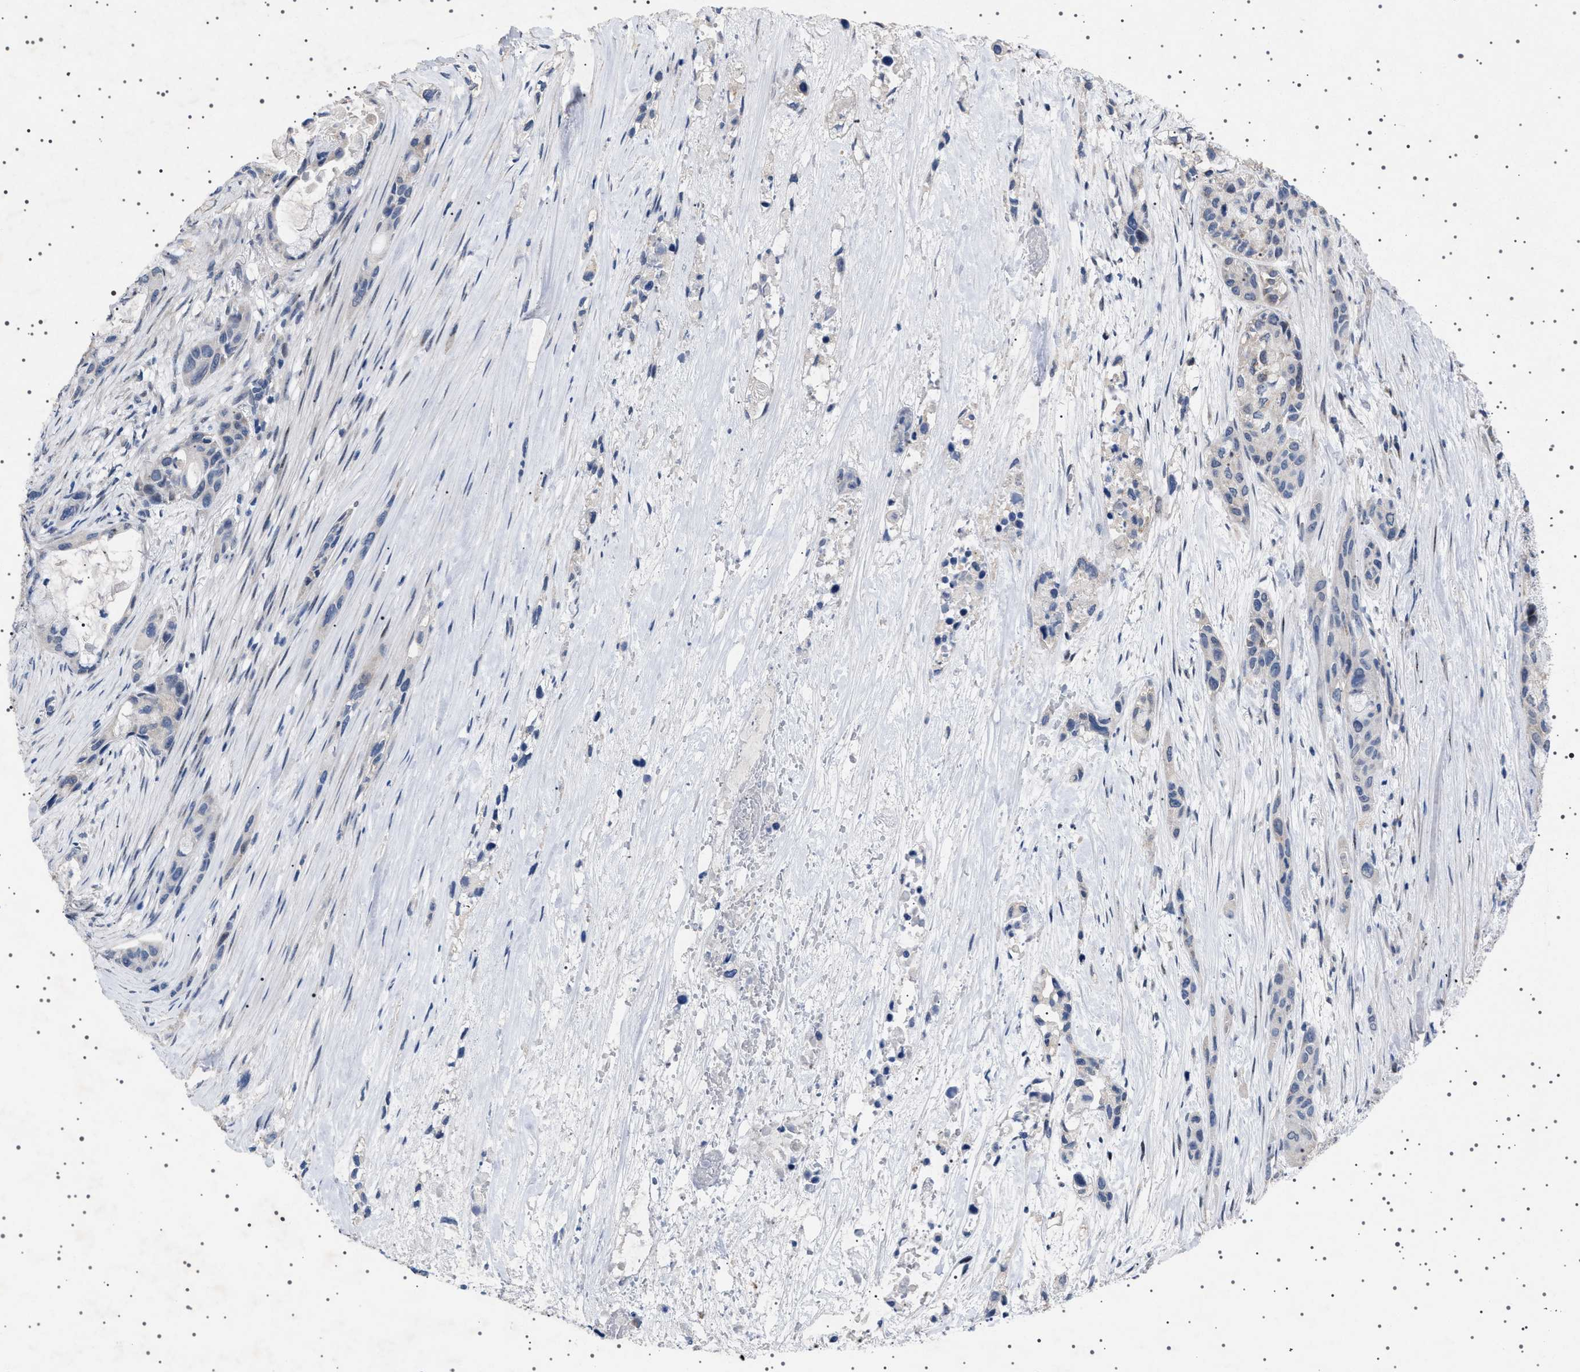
{"staining": {"intensity": "negative", "quantity": "none", "location": "none"}, "tissue": "pancreatic cancer", "cell_type": "Tumor cells", "image_type": "cancer", "snomed": [{"axis": "morphology", "description": "Adenocarcinoma, NOS"}, {"axis": "topography", "description": "Pancreas"}], "caption": "High power microscopy micrograph of an immunohistochemistry photomicrograph of pancreatic cancer, revealing no significant positivity in tumor cells.", "gene": "HTR1A", "patient": {"sex": "male", "age": 53}}